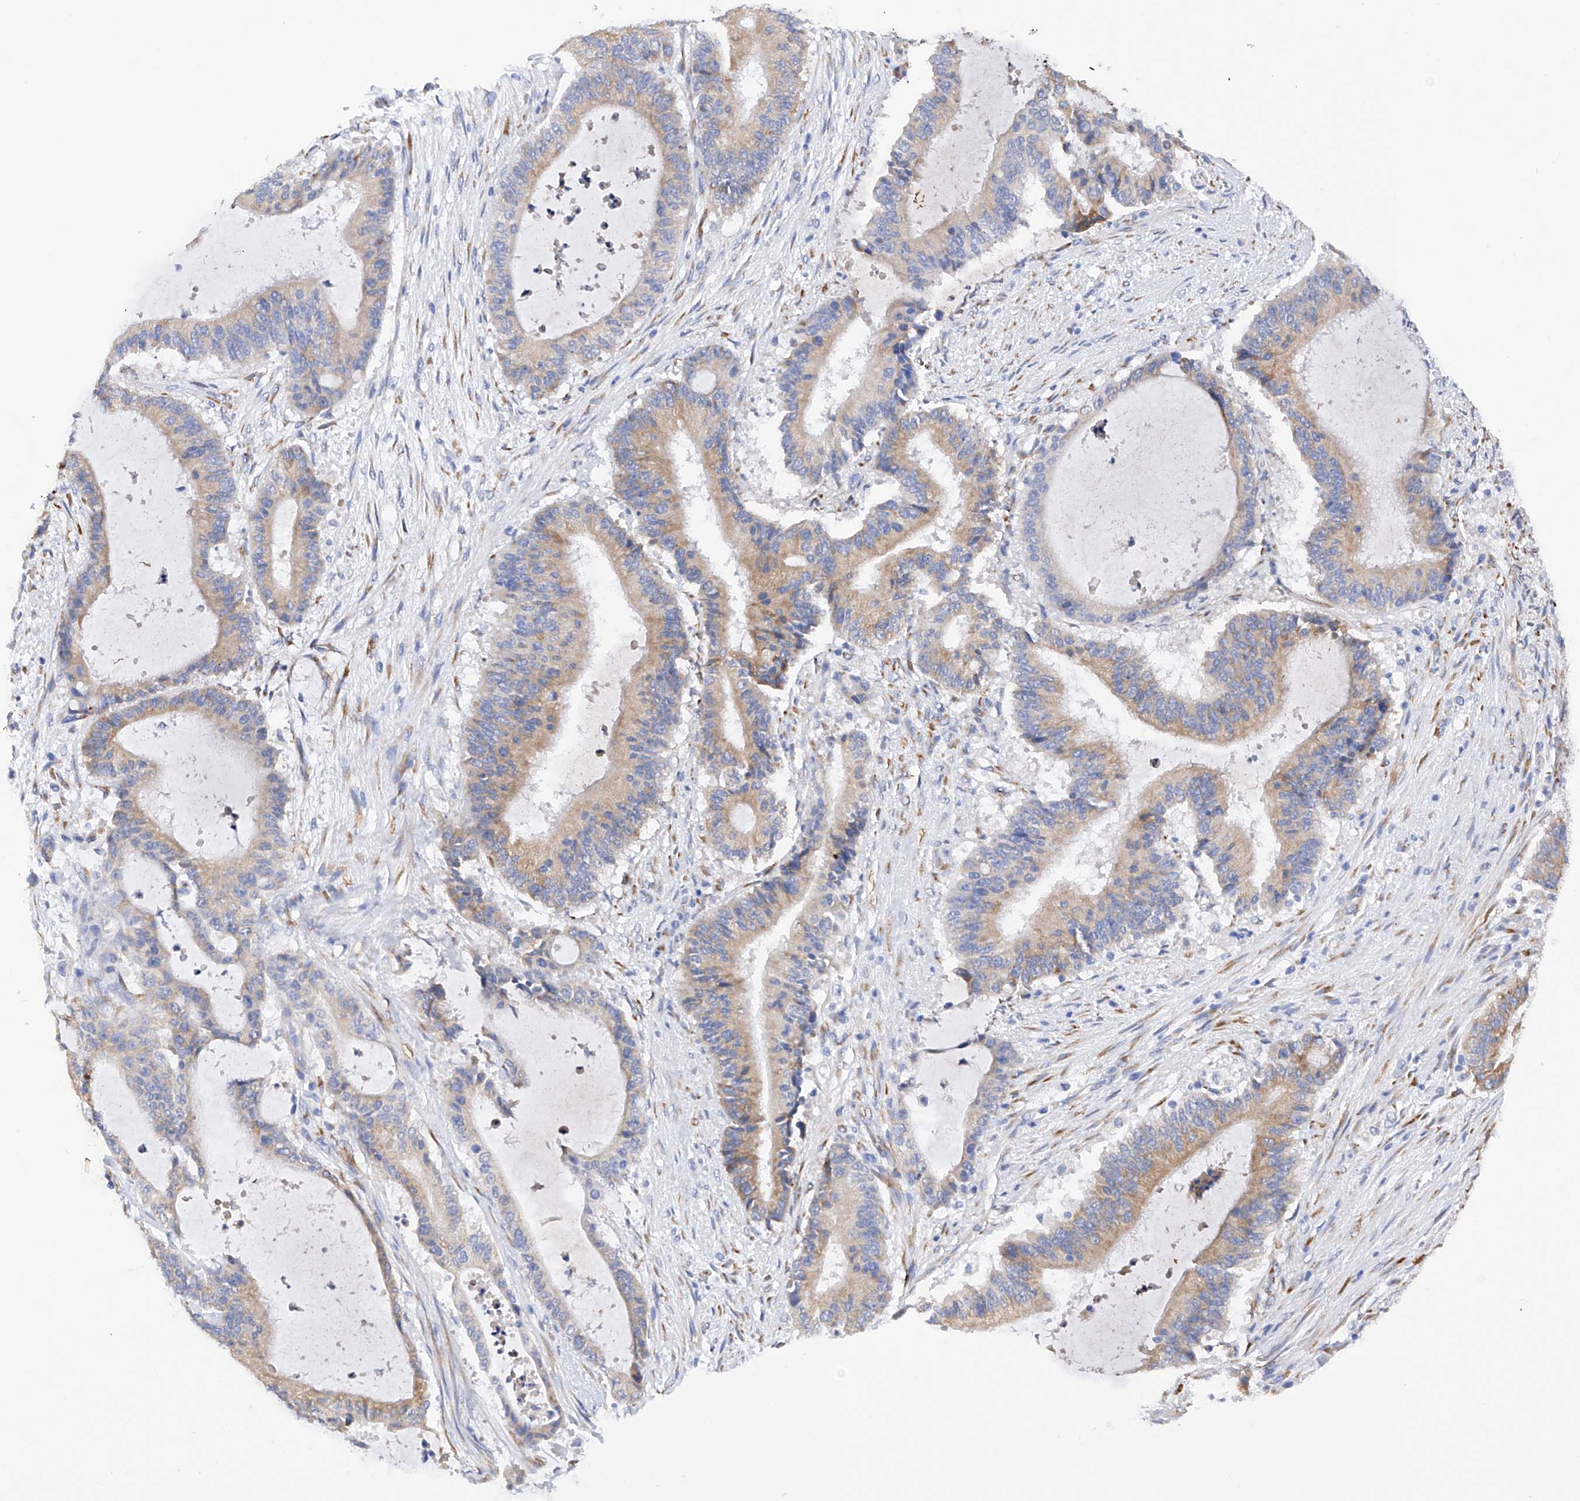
{"staining": {"intensity": "weak", "quantity": "25%-75%", "location": "cytoplasmic/membranous"}, "tissue": "liver cancer", "cell_type": "Tumor cells", "image_type": "cancer", "snomed": [{"axis": "morphology", "description": "Normal tissue, NOS"}, {"axis": "morphology", "description": "Cholangiocarcinoma"}, {"axis": "topography", "description": "Liver"}, {"axis": "topography", "description": "Peripheral nerve tissue"}], "caption": "Liver cancer (cholangiocarcinoma) stained for a protein (brown) displays weak cytoplasmic/membranous positive expression in about 25%-75% of tumor cells.", "gene": "PDIA5", "patient": {"sex": "female", "age": 73}}